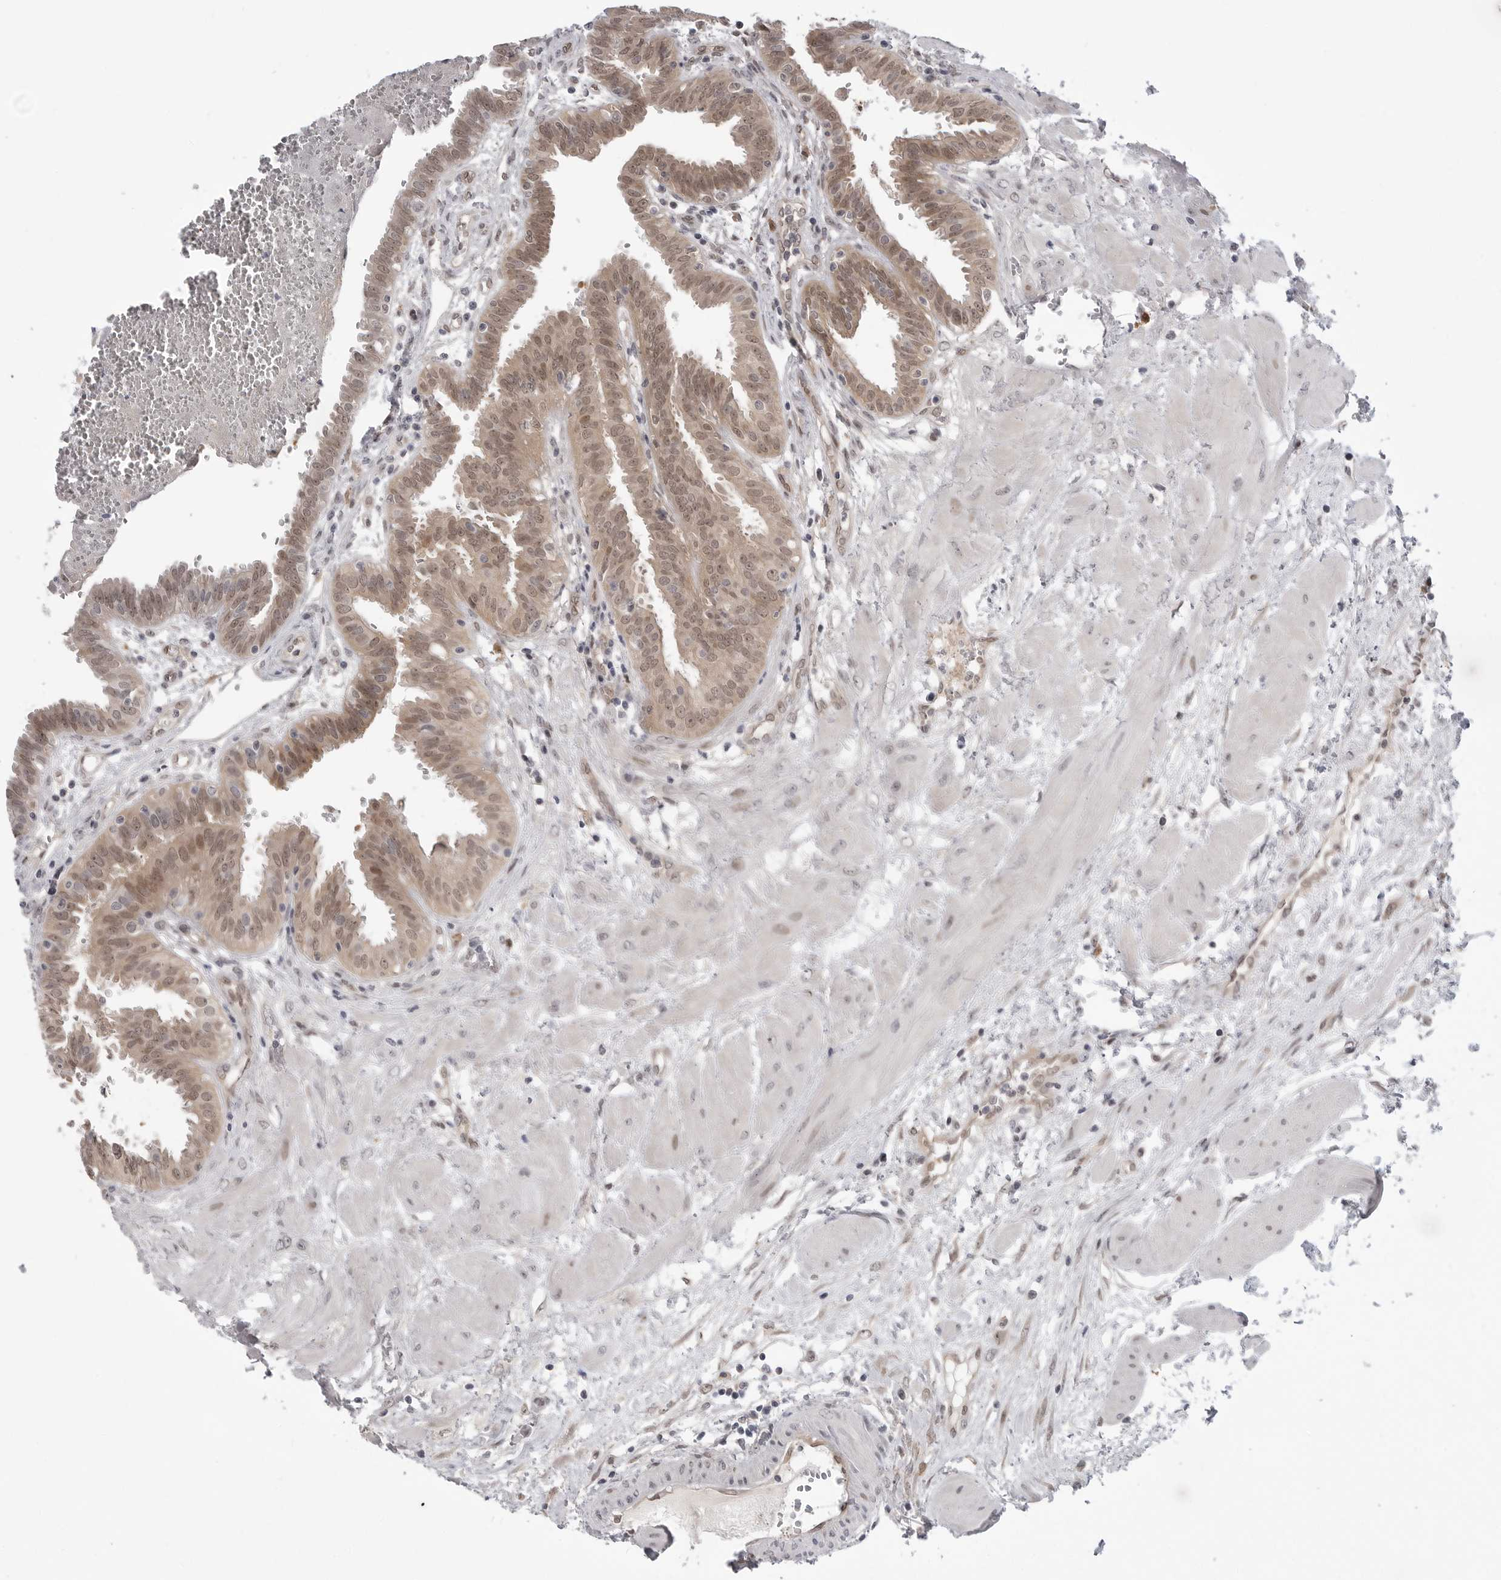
{"staining": {"intensity": "moderate", "quantity": ">75%", "location": "cytoplasmic/membranous,nuclear"}, "tissue": "fallopian tube", "cell_type": "Glandular cells", "image_type": "normal", "snomed": [{"axis": "morphology", "description": "Normal tissue, NOS"}, {"axis": "topography", "description": "Fallopian tube"}, {"axis": "topography", "description": "Placenta"}], "caption": "Glandular cells show moderate cytoplasmic/membranous,nuclear staining in approximately >75% of cells in unremarkable fallopian tube. (DAB (3,3'-diaminobenzidine) IHC with brightfield microscopy, high magnification).", "gene": "PNPO", "patient": {"sex": "female", "age": 32}}